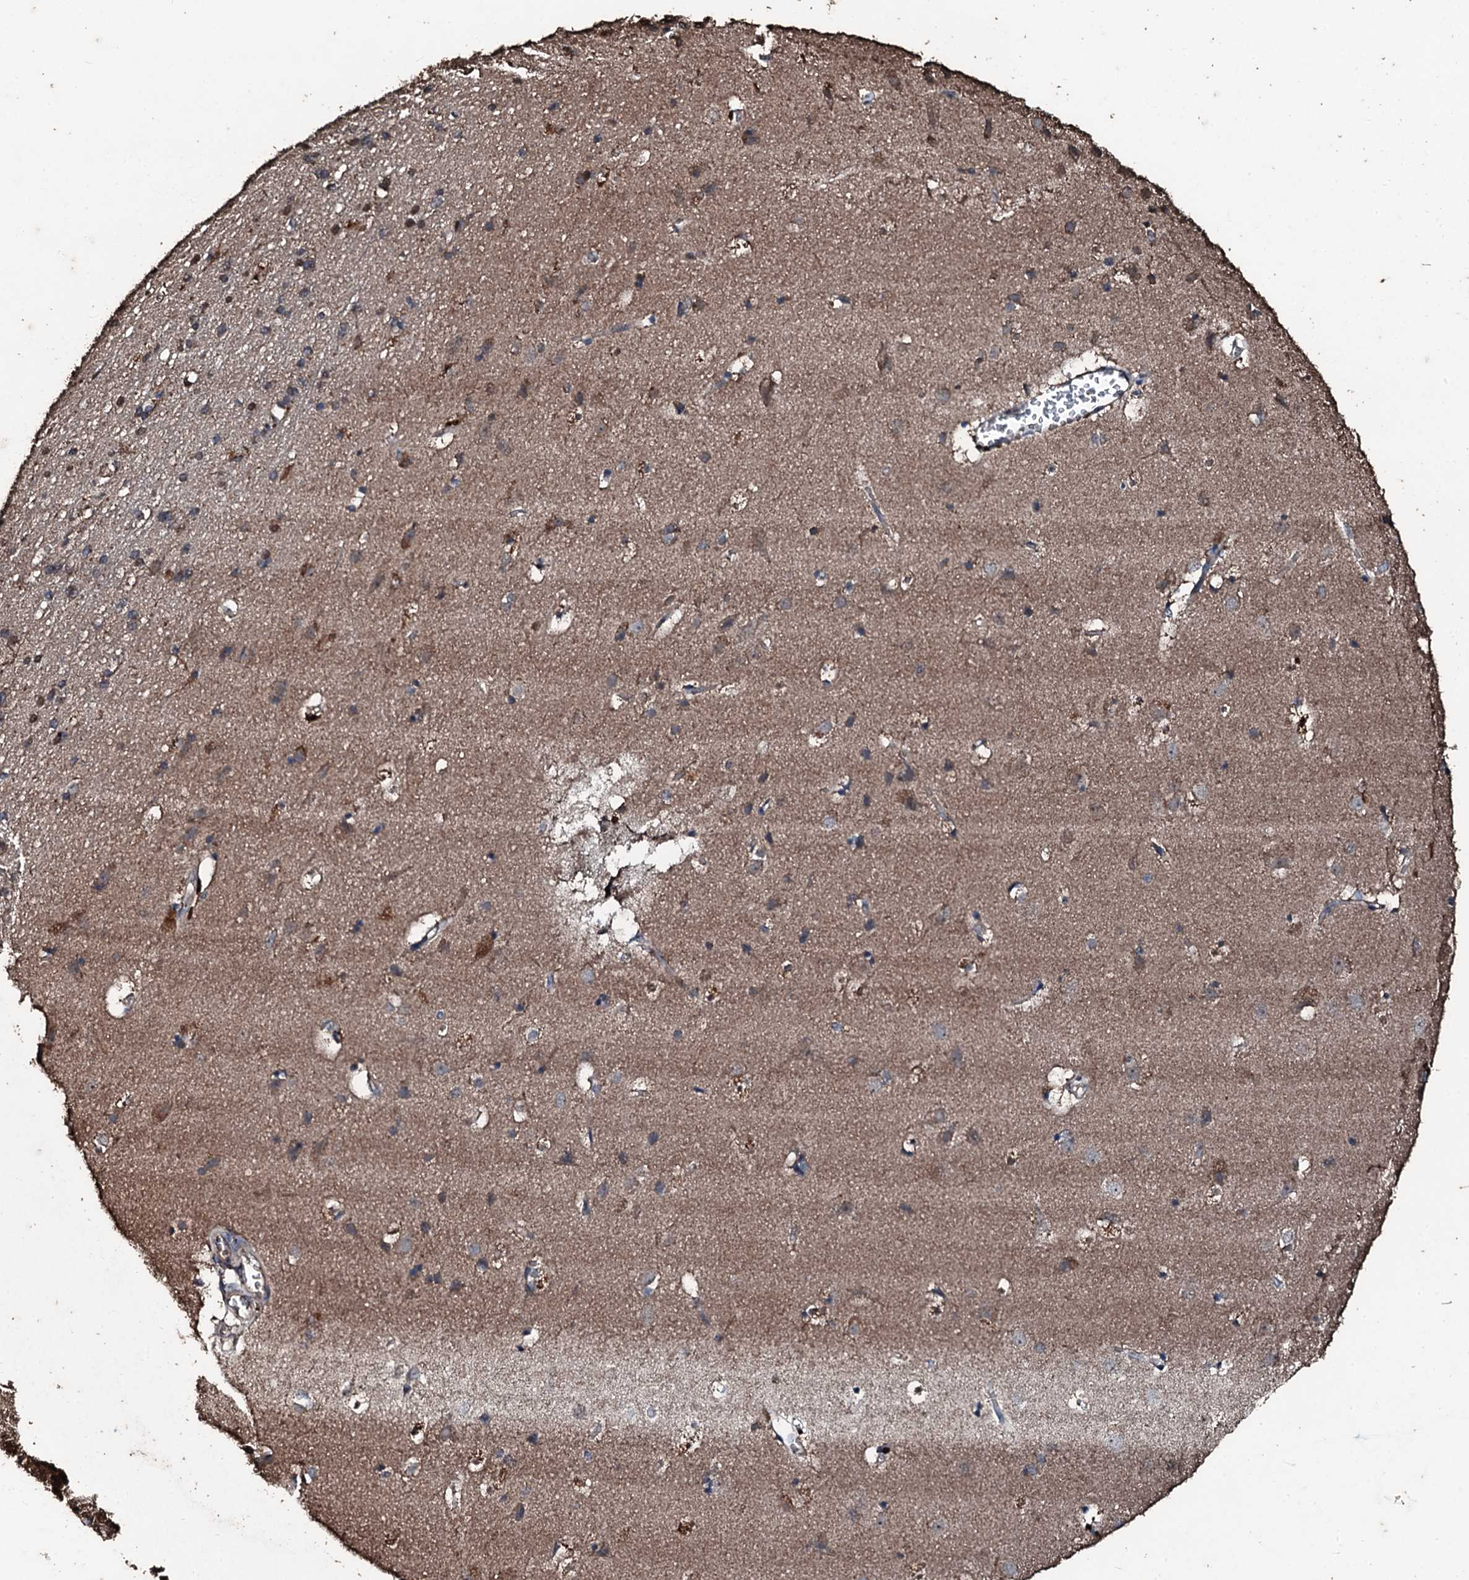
{"staining": {"intensity": "strong", "quantity": ">75%", "location": "cytoplasmic/membranous"}, "tissue": "cerebral cortex", "cell_type": "Endothelial cells", "image_type": "normal", "snomed": [{"axis": "morphology", "description": "Normal tissue, NOS"}, {"axis": "topography", "description": "Cerebral cortex"}], "caption": "Strong cytoplasmic/membranous positivity is appreciated in approximately >75% of endothelial cells in normal cerebral cortex. (brown staining indicates protein expression, while blue staining denotes nuclei).", "gene": "FAAP24", "patient": {"sex": "male", "age": 54}}